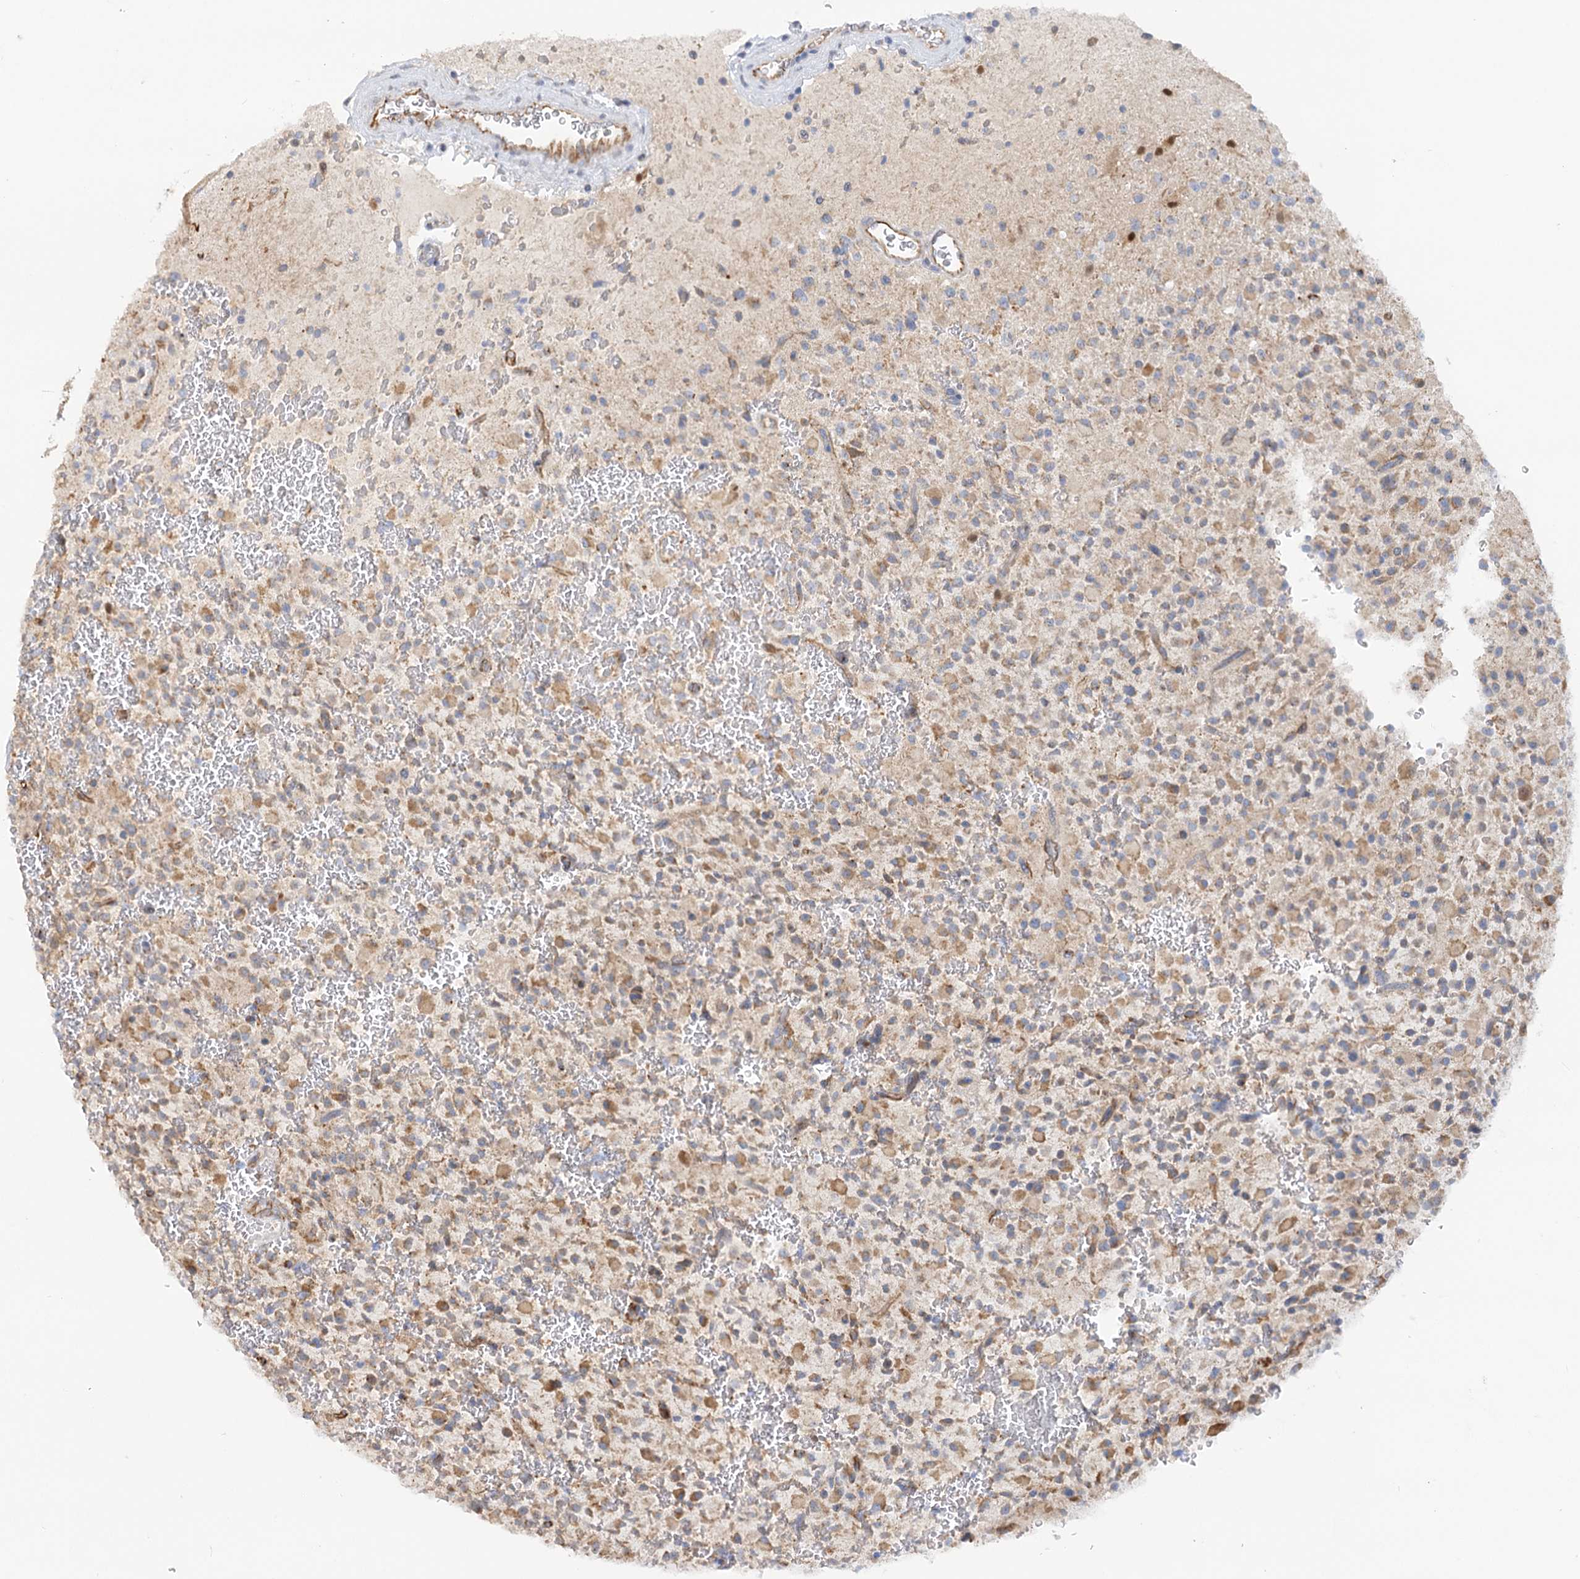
{"staining": {"intensity": "moderate", "quantity": "25%-75%", "location": "cytoplasmic/membranous"}, "tissue": "glioma", "cell_type": "Tumor cells", "image_type": "cancer", "snomed": [{"axis": "morphology", "description": "Glioma, malignant, High grade"}, {"axis": "topography", "description": "Brain"}], "caption": "DAB (3,3'-diaminobenzidine) immunohistochemical staining of human malignant glioma (high-grade) demonstrates moderate cytoplasmic/membranous protein positivity in about 25%-75% of tumor cells.", "gene": "NELL2", "patient": {"sex": "male", "age": 34}}